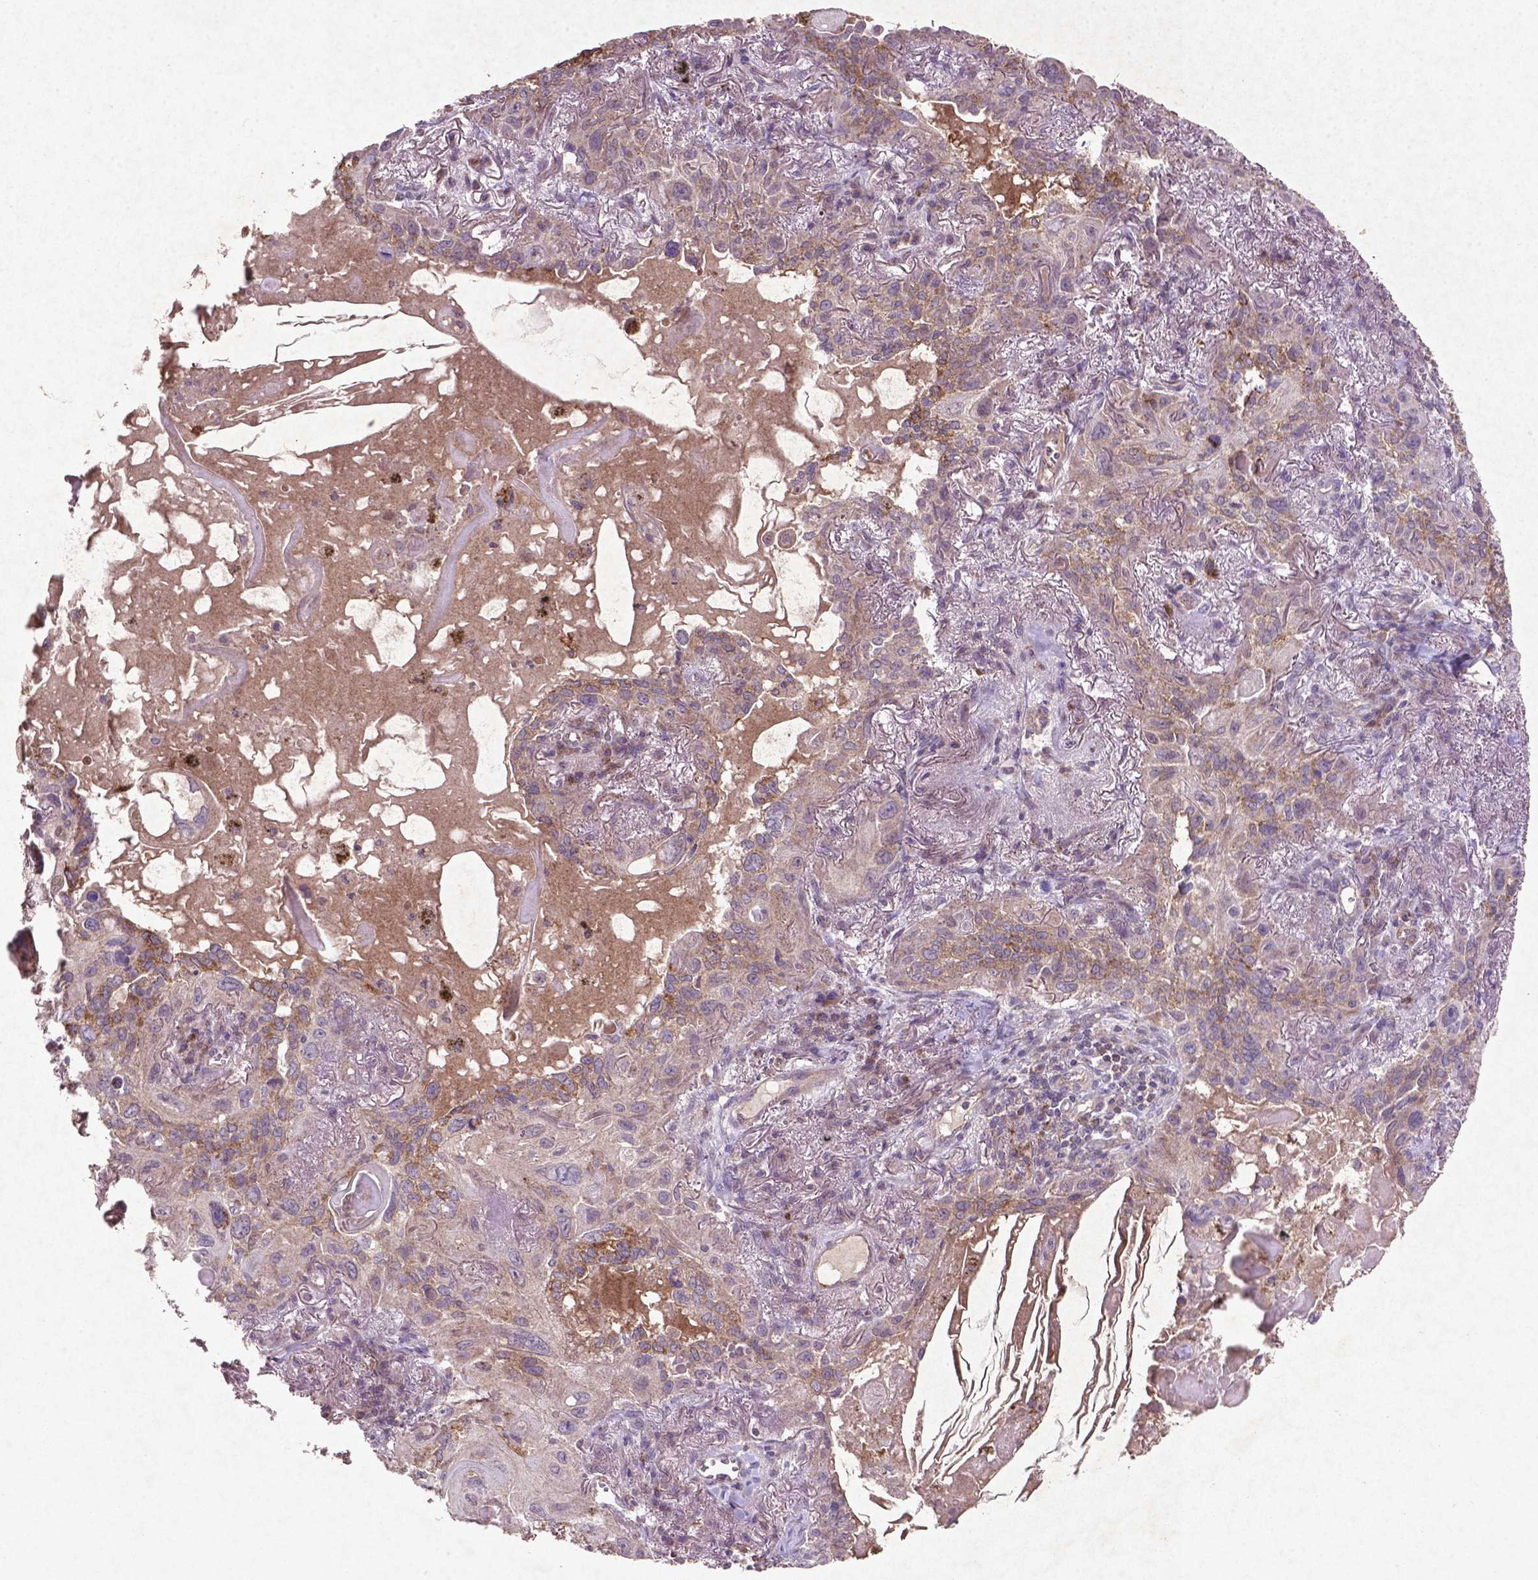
{"staining": {"intensity": "weak", "quantity": "25%-75%", "location": "cytoplasmic/membranous"}, "tissue": "lung cancer", "cell_type": "Tumor cells", "image_type": "cancer", "snomed": [{"axis": "morphology", "description": "Squamous cell carcinoma, NOS"}, {"axis": "topography", "description": "Lung"}], "caption": "A brown stain highlights weak cytoplasmic/membranous staining of a protein in human lung cancer tumor cells.", "gene": "MTOR", "patient": {"sex": "male", "age": 79}}